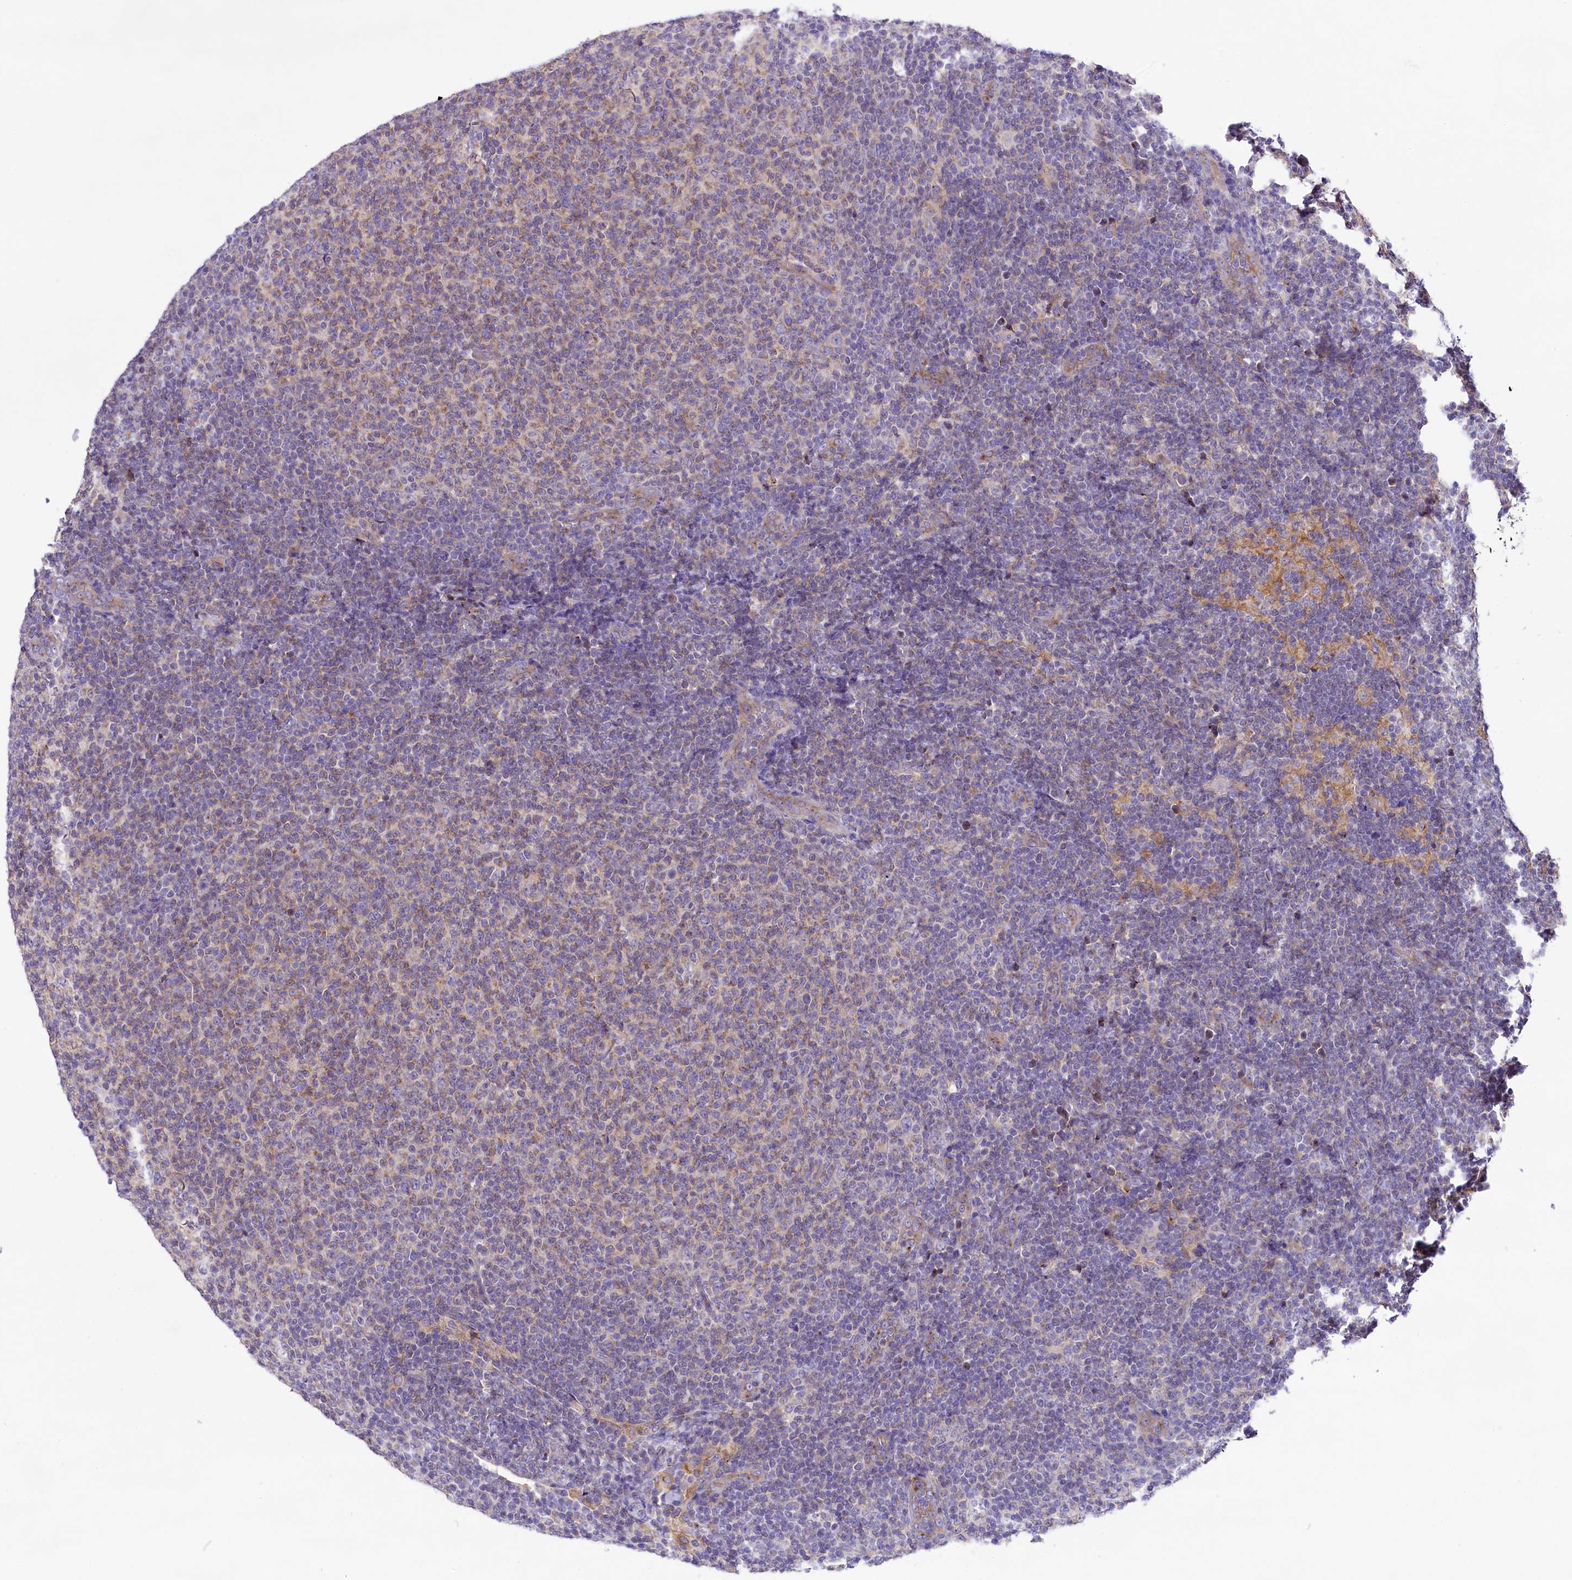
{"staining": {"intensity": "weak", "quantity": "25%-75%", "location": "cytoplasmic/membranous"}, "tissue": "lymphoma", "cell_type": "Tumor cells", "image_type": "cancer", "snomed": [{"axis": "morphology", "description": "Malignant lymphoma, non-Hodgkin's type, Low grade"}, {"axis": "topography", "description": "Lymph node"}], "caption": "Malignant lymphoma, non-Hodgkin's type (low-grade) tissue shows weak cytoplasmic/membranous positivity in about 25%-75% of tumor cells", "gene": "PEMT", "patient": {"sex": "male", "age": 66}}